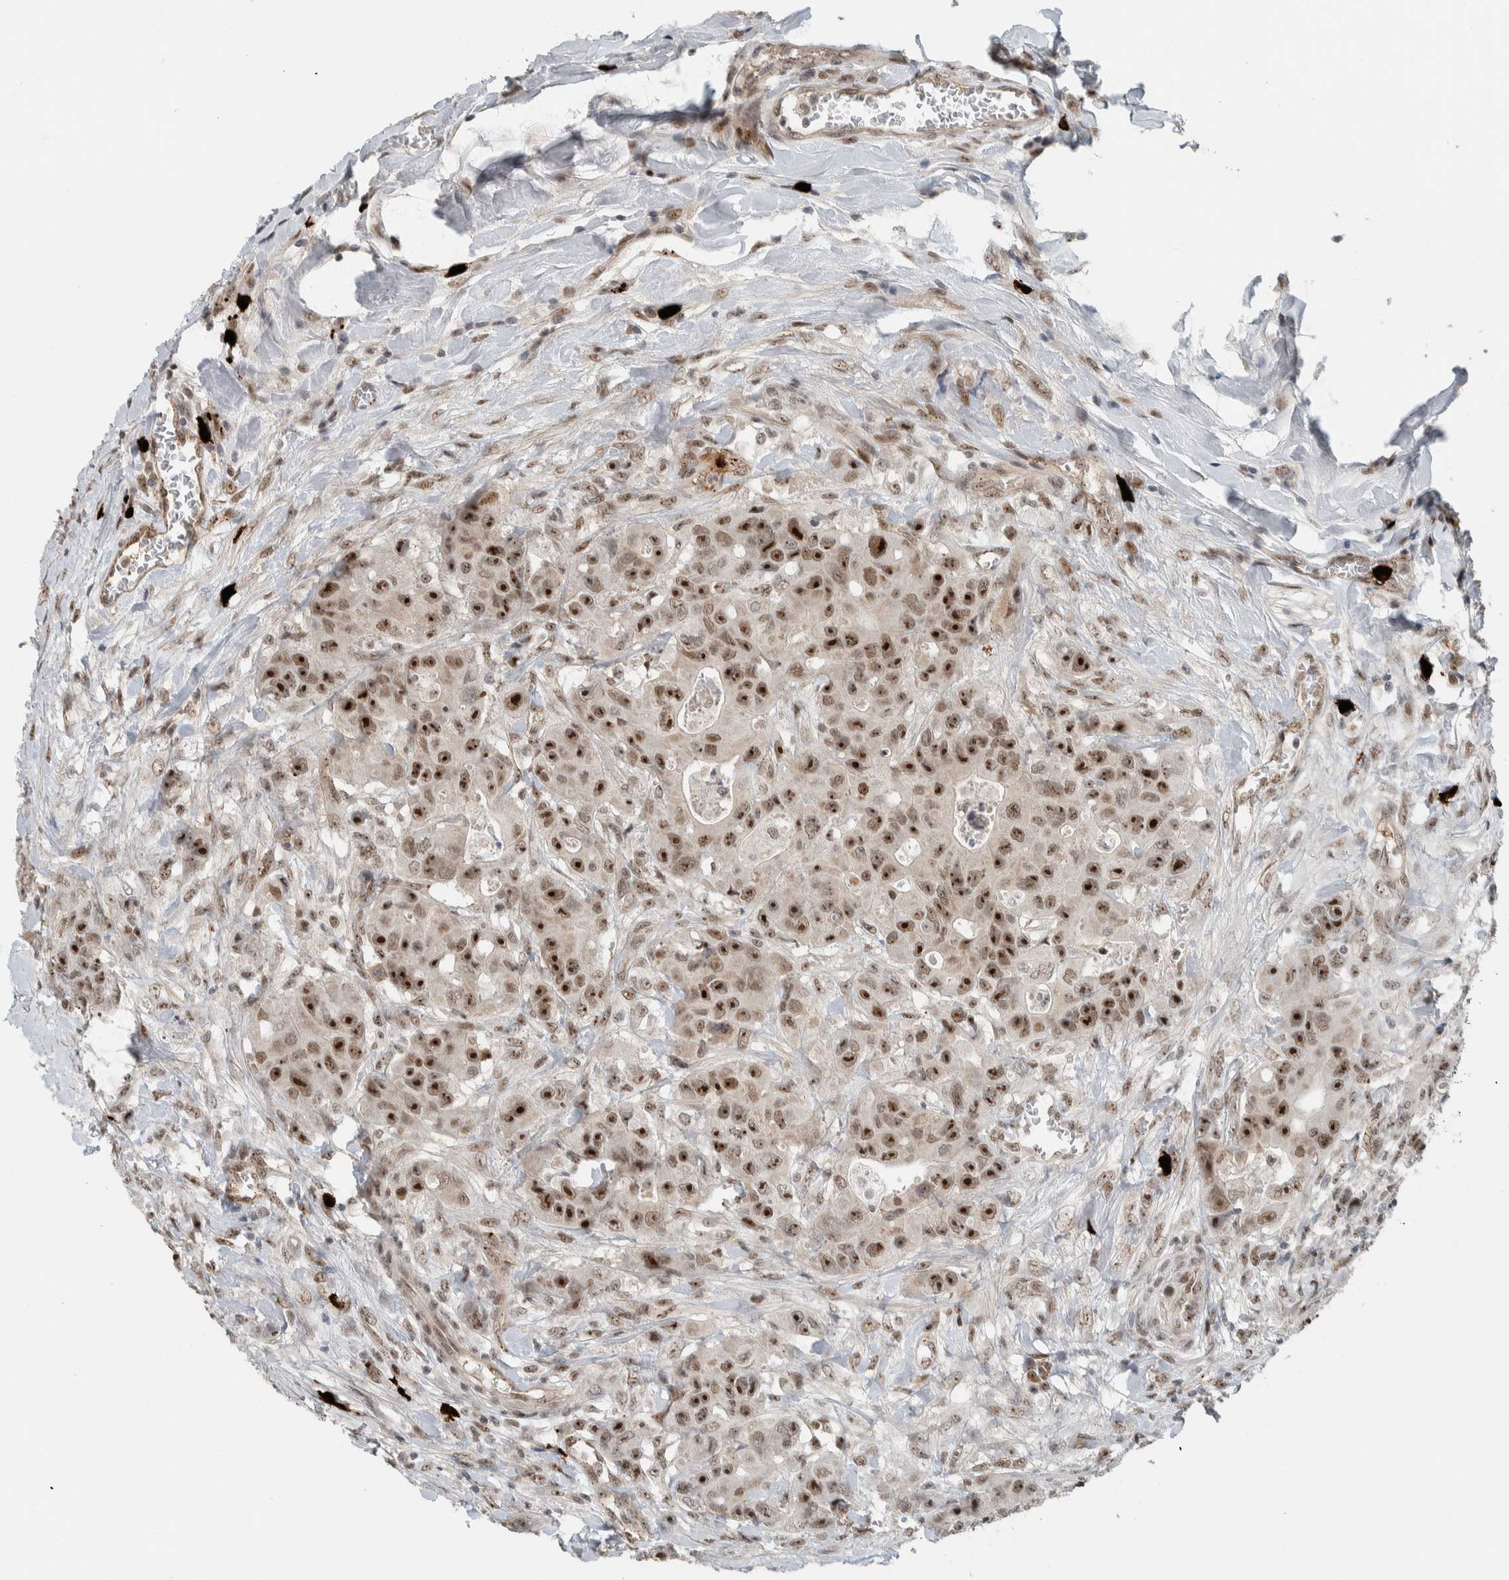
{"staining": {"intensity": "strong", "quantity": ">75%", "location": "nuclear"}, "tissue": "colorectal cancer", "cell_type": "Tumor cells", "image_type": "cancer", "snomed": [{"axis": "morphology", "description": "Adenocarcinoma, NOS"}, {"axis": "topography", "description": "Colon"}], "caption": "About >75% of tumor cells in adenocarcinoma (colorectal) show strong nuclear protein expression as visualized by brown immunohistochemical staining.", "gene": "ZFP91", "patient": {"sex": "female", "age": 46}}